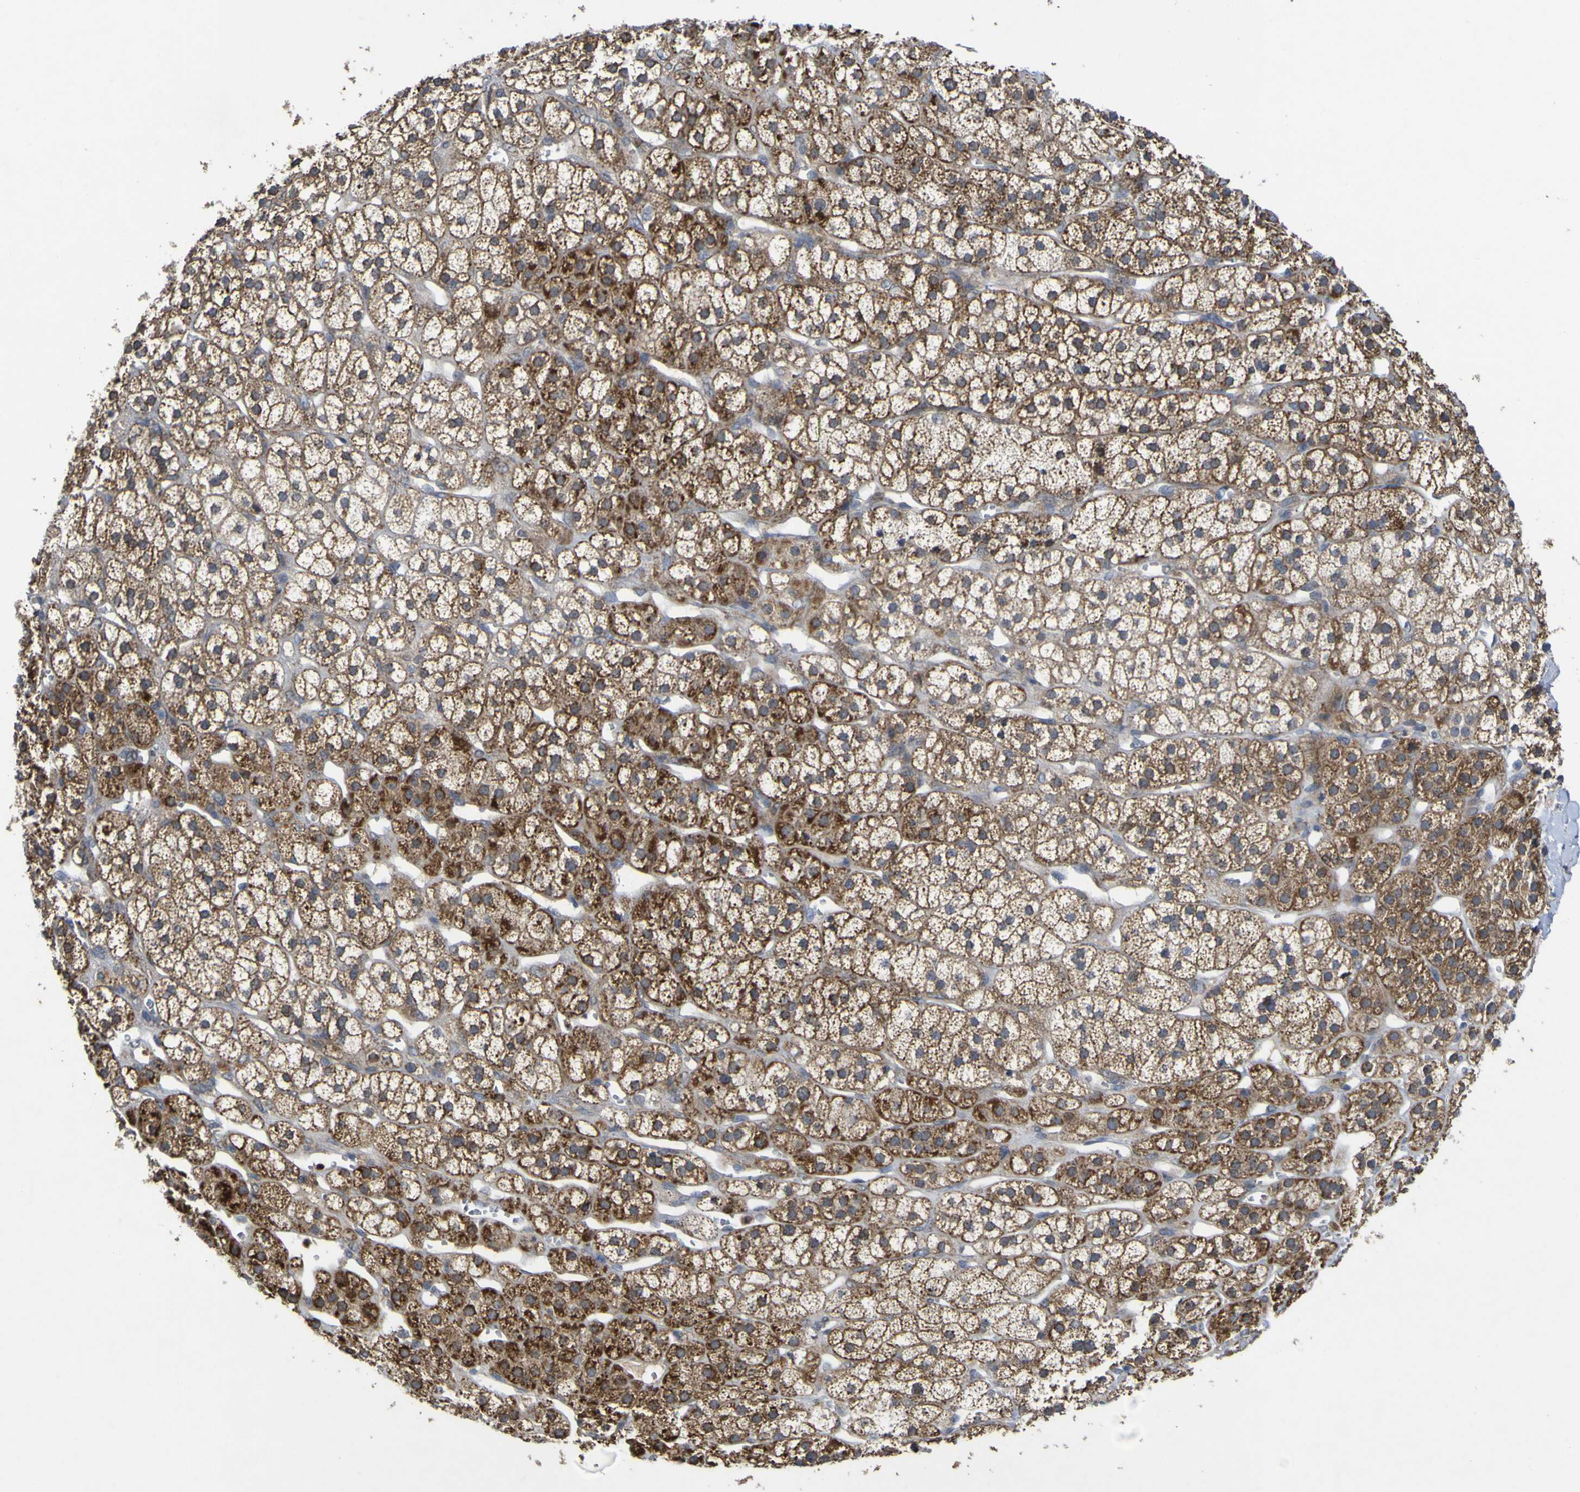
{"staining": {"intensity": "moderate", "quantity": ">75%", "location": "cytoplasmic/membranous"}, "tissue": "adrenal gland", "cell_type": "Glandular cells", "image_type": "normal", "snomed": [{"axis": "morphology", "description": "Normal tissue, NOS"}, {"axis": "topography", "description": "Adrenal gland"}], "caption": "Protein staining demonstrates moderate cytoplasmic/membranous positivity in about >75% of glandular cells in unremarkable adrenal gland.", "gene": "IRAK2", "patient": {"sex": "male", "age": 56}}